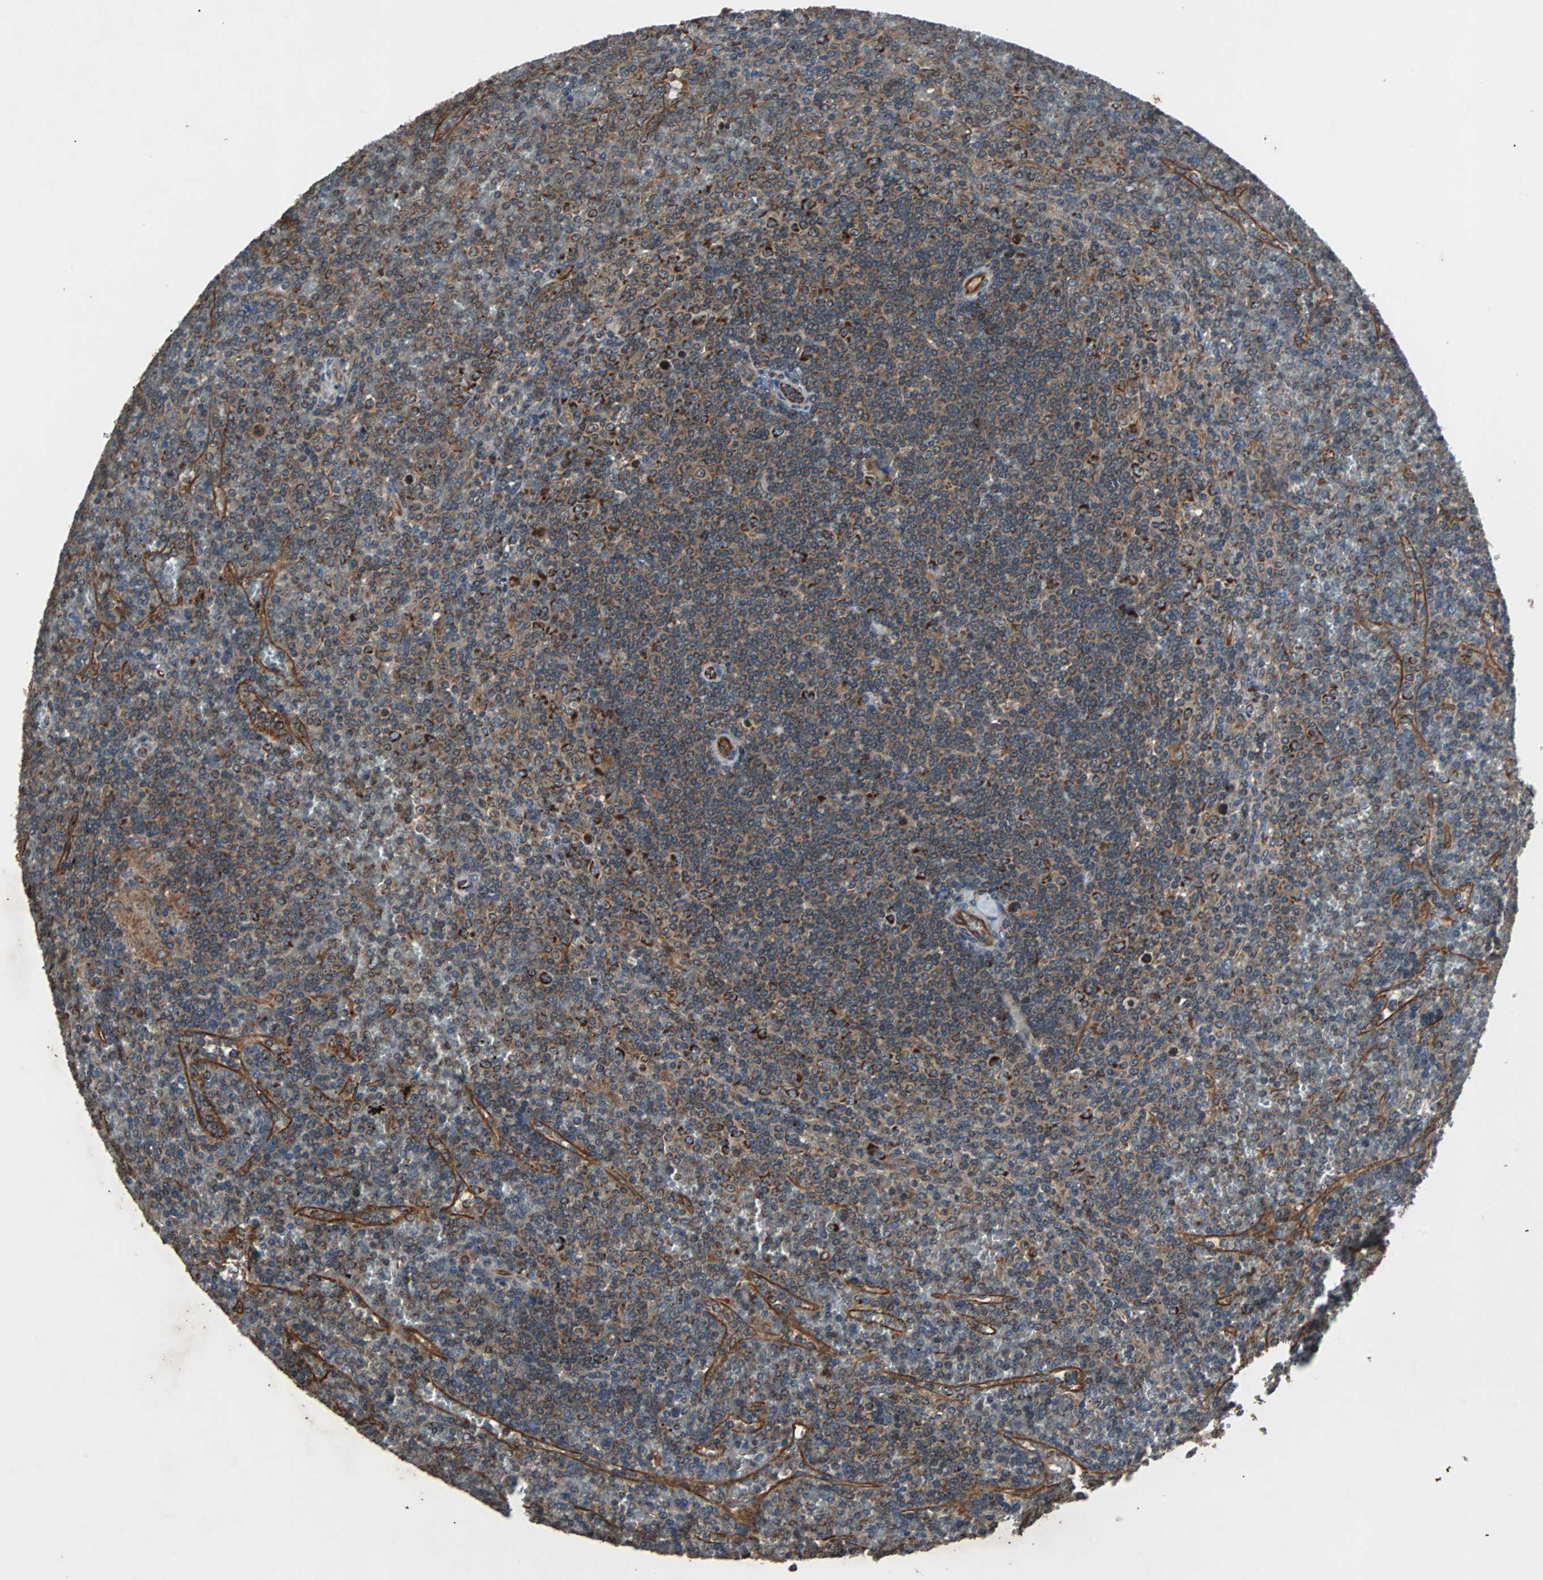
{"staining": {"intensity": "strong", "quantity": "25%-75%", "location": "cytoplasmic/membranous"}, "tissue": "lymphoma", "cell_type": "Tumor cells", "image_type": "cancer", "snomed": [{"axis": "morphology", "description": "Malignant lymphoma, non-Hodgkin's type, Low grade"}, {"axis": "topography", "description": "Spleen"}], "caption": "Protein expression analysis of lymphoma displays strong cytoplasmic/membranous expression in about 25%-75% of tumor cells. (DAB (3,3'-diaminobenzidine) = brown stain, brightfield microscopy at high magnification).", "gene": "ACTR3", "patient": {"sex": "female", "age": 19}}